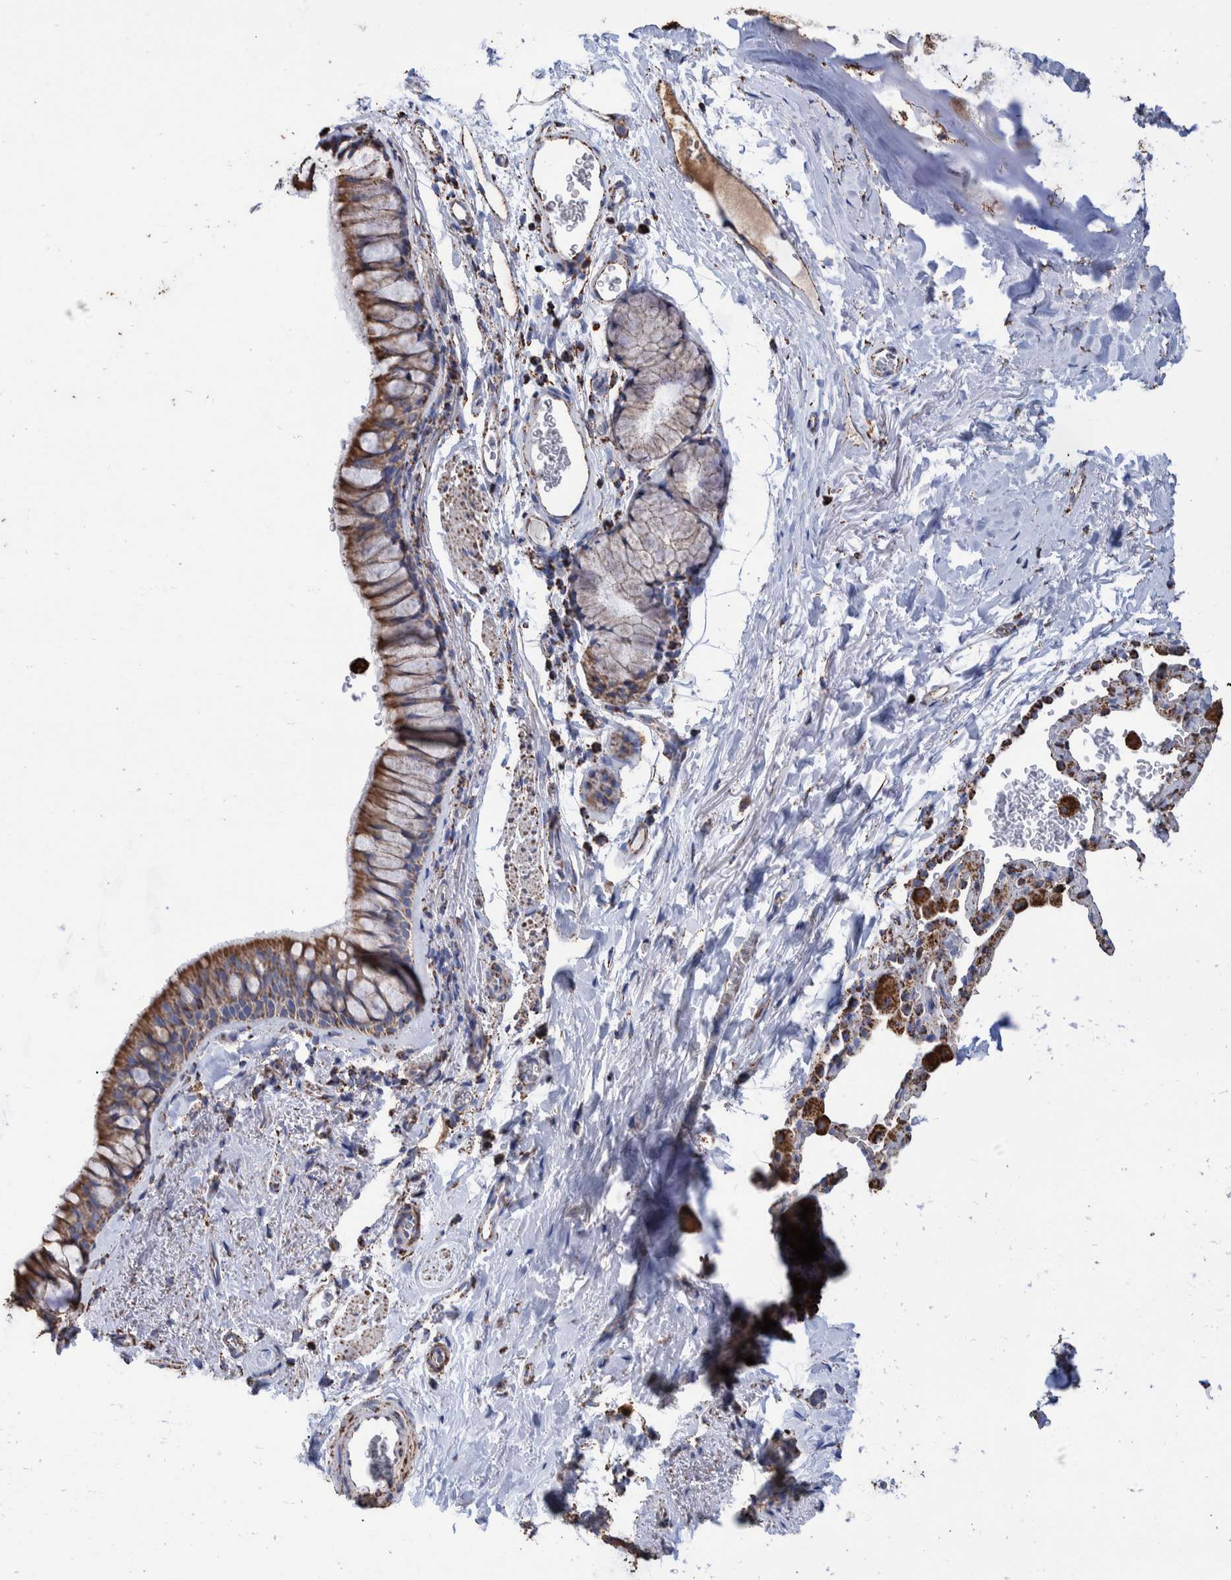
{"staining": {"intensity": "strong", "quantity": ">75%", "location": "cytoplasmic/membranous"}, "tissue": "bronchus", "cell_type": "Respiratory epithelial cells", "image_type": "normal", "snomed": [{"axis": "morphology", "description": "Normal tissue, NOS"}, {"axis": "topography", "description": "Cartilage tissue"}, {"axis": "topography", "description": "Bronchus"}], "caption": "DAB immunohistochemical staining of benign human bronchus demonstrates strong cytoplasmic/membranous protein positivity in approximately >75% of respiratory epithelial cells. Nuclei are stained in blue.", "gene": "VPS26C", "patient": {"sex": "female", "age": 53}}